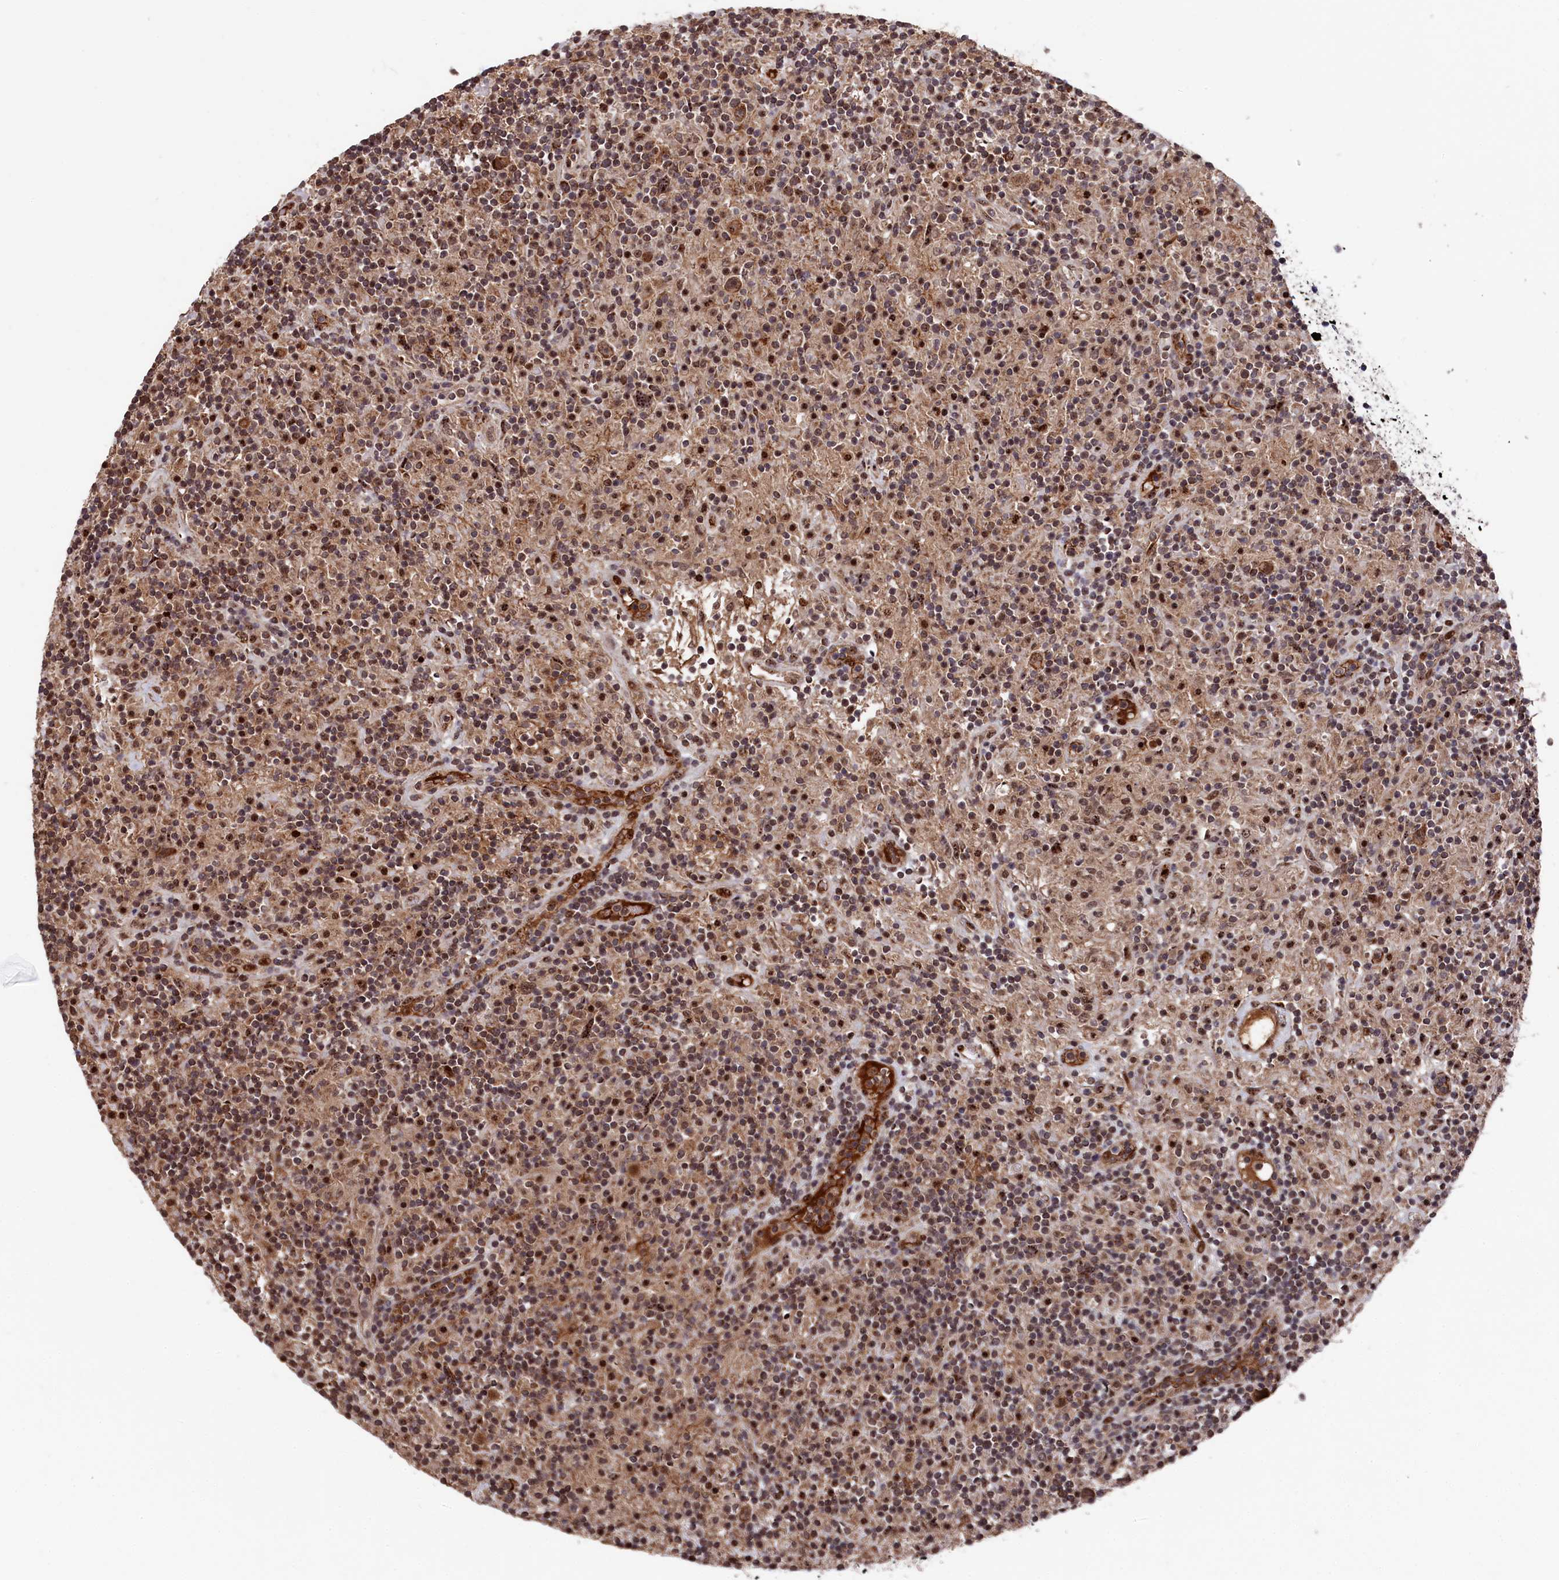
{"staining": {"intensity": "moderate", "quantity": ">75%", "location": "cytoplasmic/membranous"}, "tissue": "lymphoma", "cell_type": "Tumor cells", "image_type": "cancer", "snomed": [{"axis": "morphology", "description": "Hodgkin's disease, NOS"}, {"axis": "topography", "description": "Lymph node"}], "caption": "Tumor cells reveal medium levels of moderate cytoplasmic/membranous positivity in about >75% of cells in human lymphoma.", "gene": "CLPX", "patient": {"sex": "male", "age": 70}}